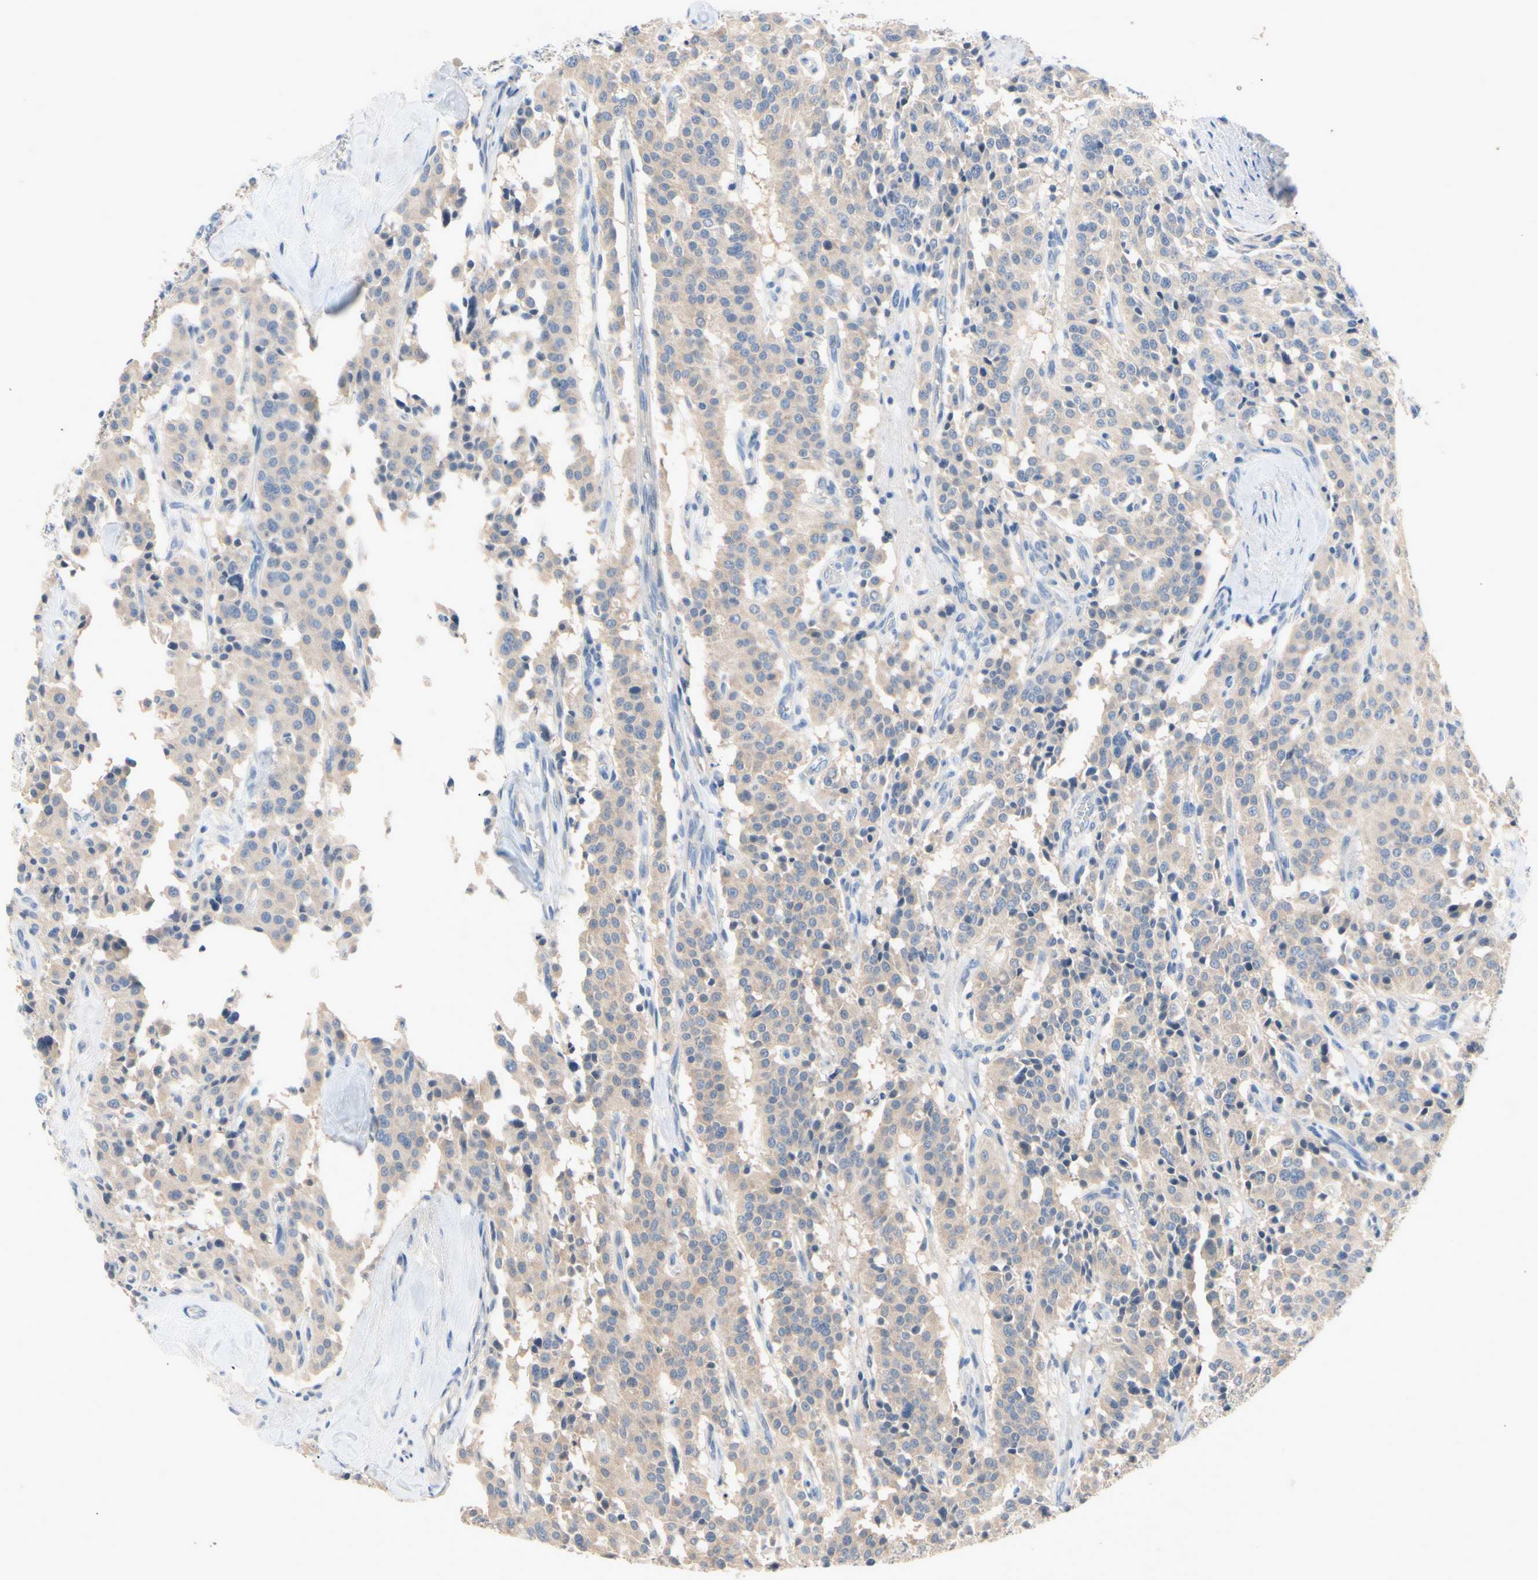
{"staining": {"intensity": "weak", "quantity": "25%-75%", "location": "cytoplasmic/membranous"}, "tissue": "carcinoid", "cell_type": "Tumor cells", "image_type": "cancer", "snomed": [{"axis": "morphology", "description": "Carcinoid, malignant, NOS"}, {"axis": "topography", "description": "Lung"}], "caption": "IHC of human malignant carcinoid exhibits low levels of weak cytoplasmic/membranous positivity in about 25%-75% of tumor cells. (Brightfield microscopy of DAB IHC at high magnification).", "gene": "MARK1", "patient": {"sex": "male", "age": 30}}